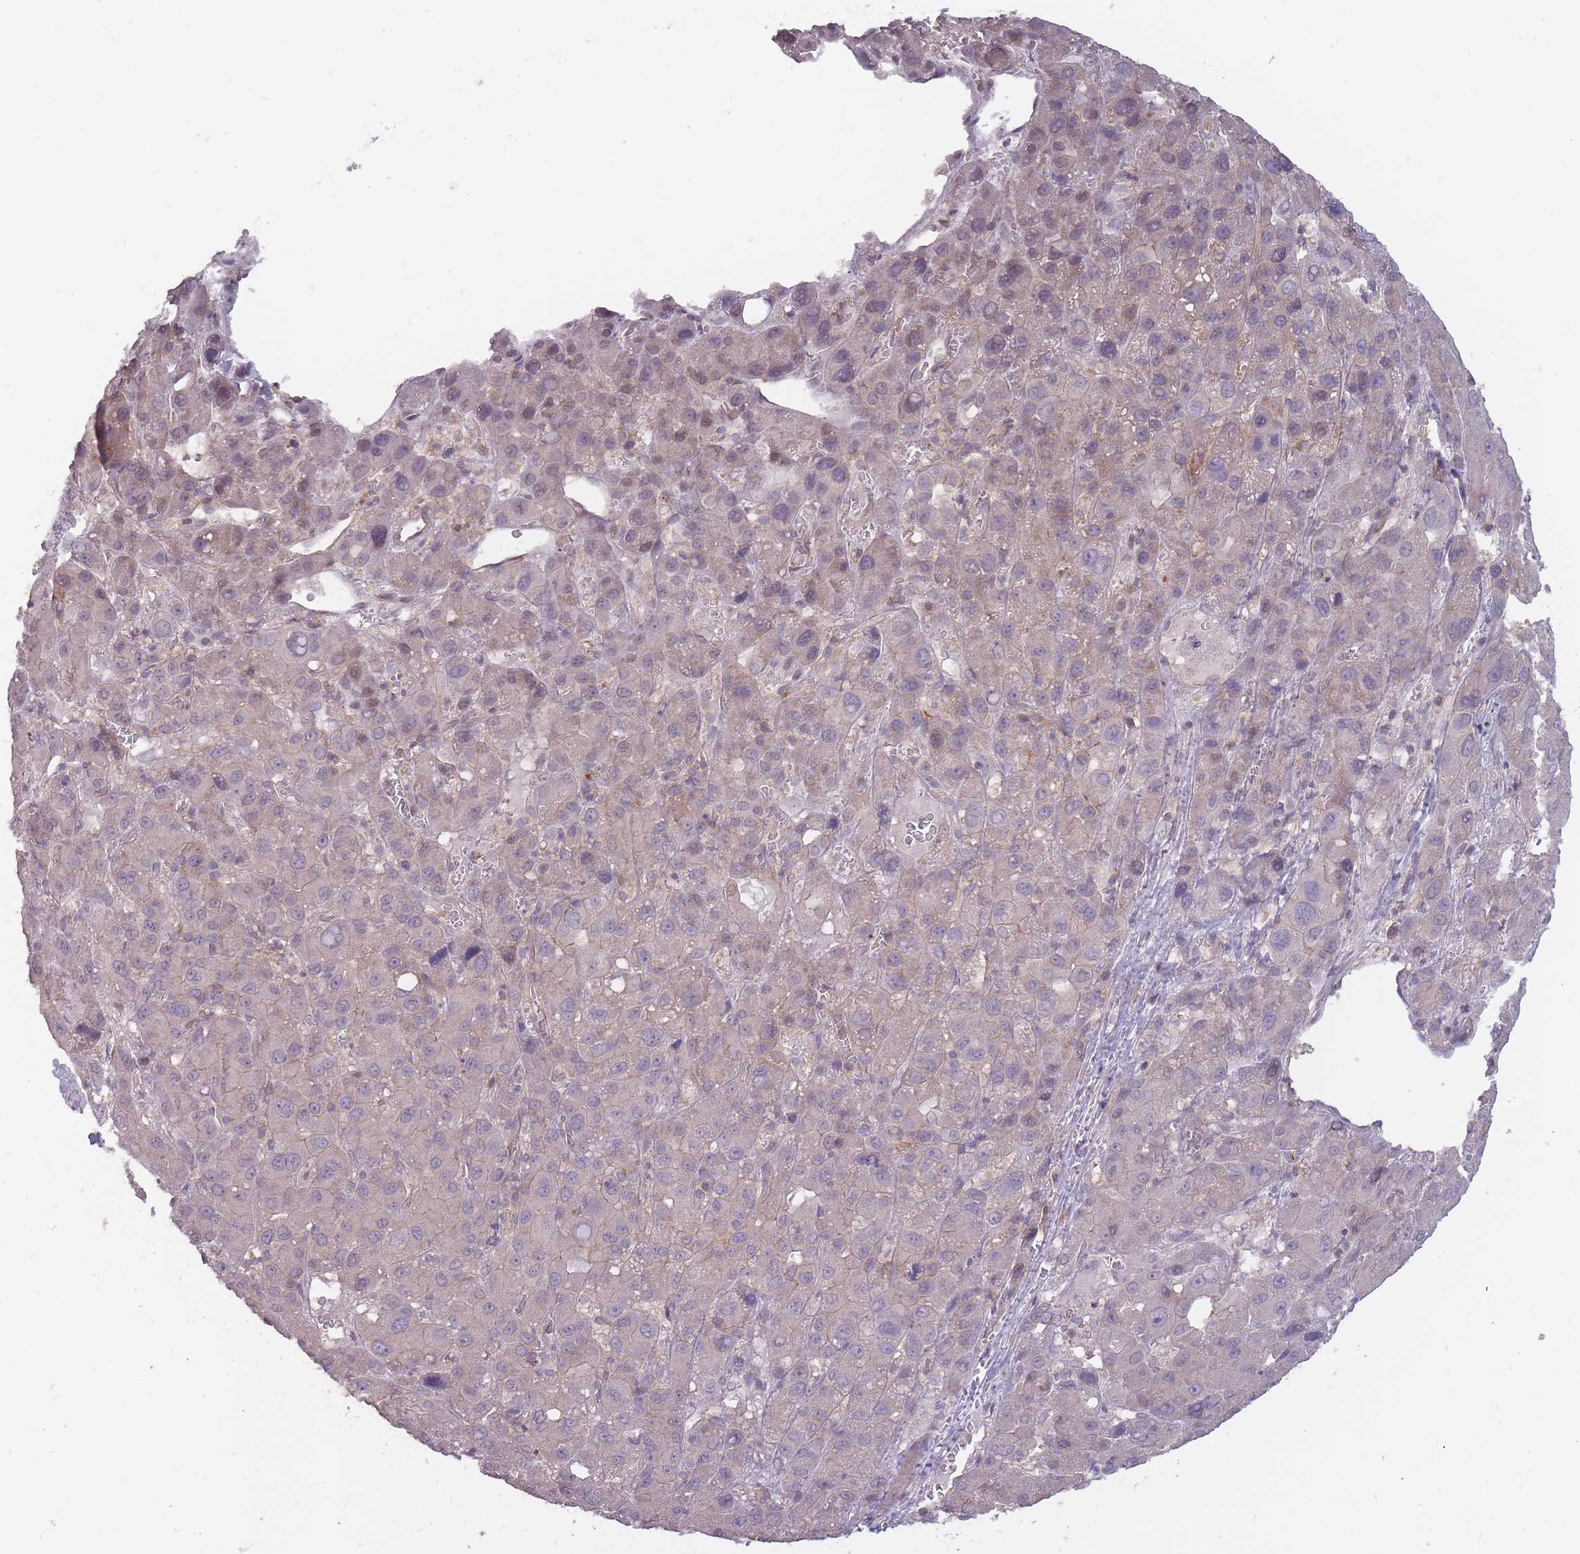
{"staining": {"intensity": "weak", "quantity": "<25%", "location": "nuclear"}, "tissue": "liver cancer", "cell_type": "Tumor cells", "image_type": "cancer", "snomed": [{"axis": "morphology", "description": "Carcinoma, Hepatocellular, NOS"}, {"axis": "topography", "description": "Liver"}], "caption": "Micrograph shows no significant protein expression in tumor cells of hepatocellular carcinoma (liver).", "gene": "TET3", "patient": {"sex": "male", "age": 55}}